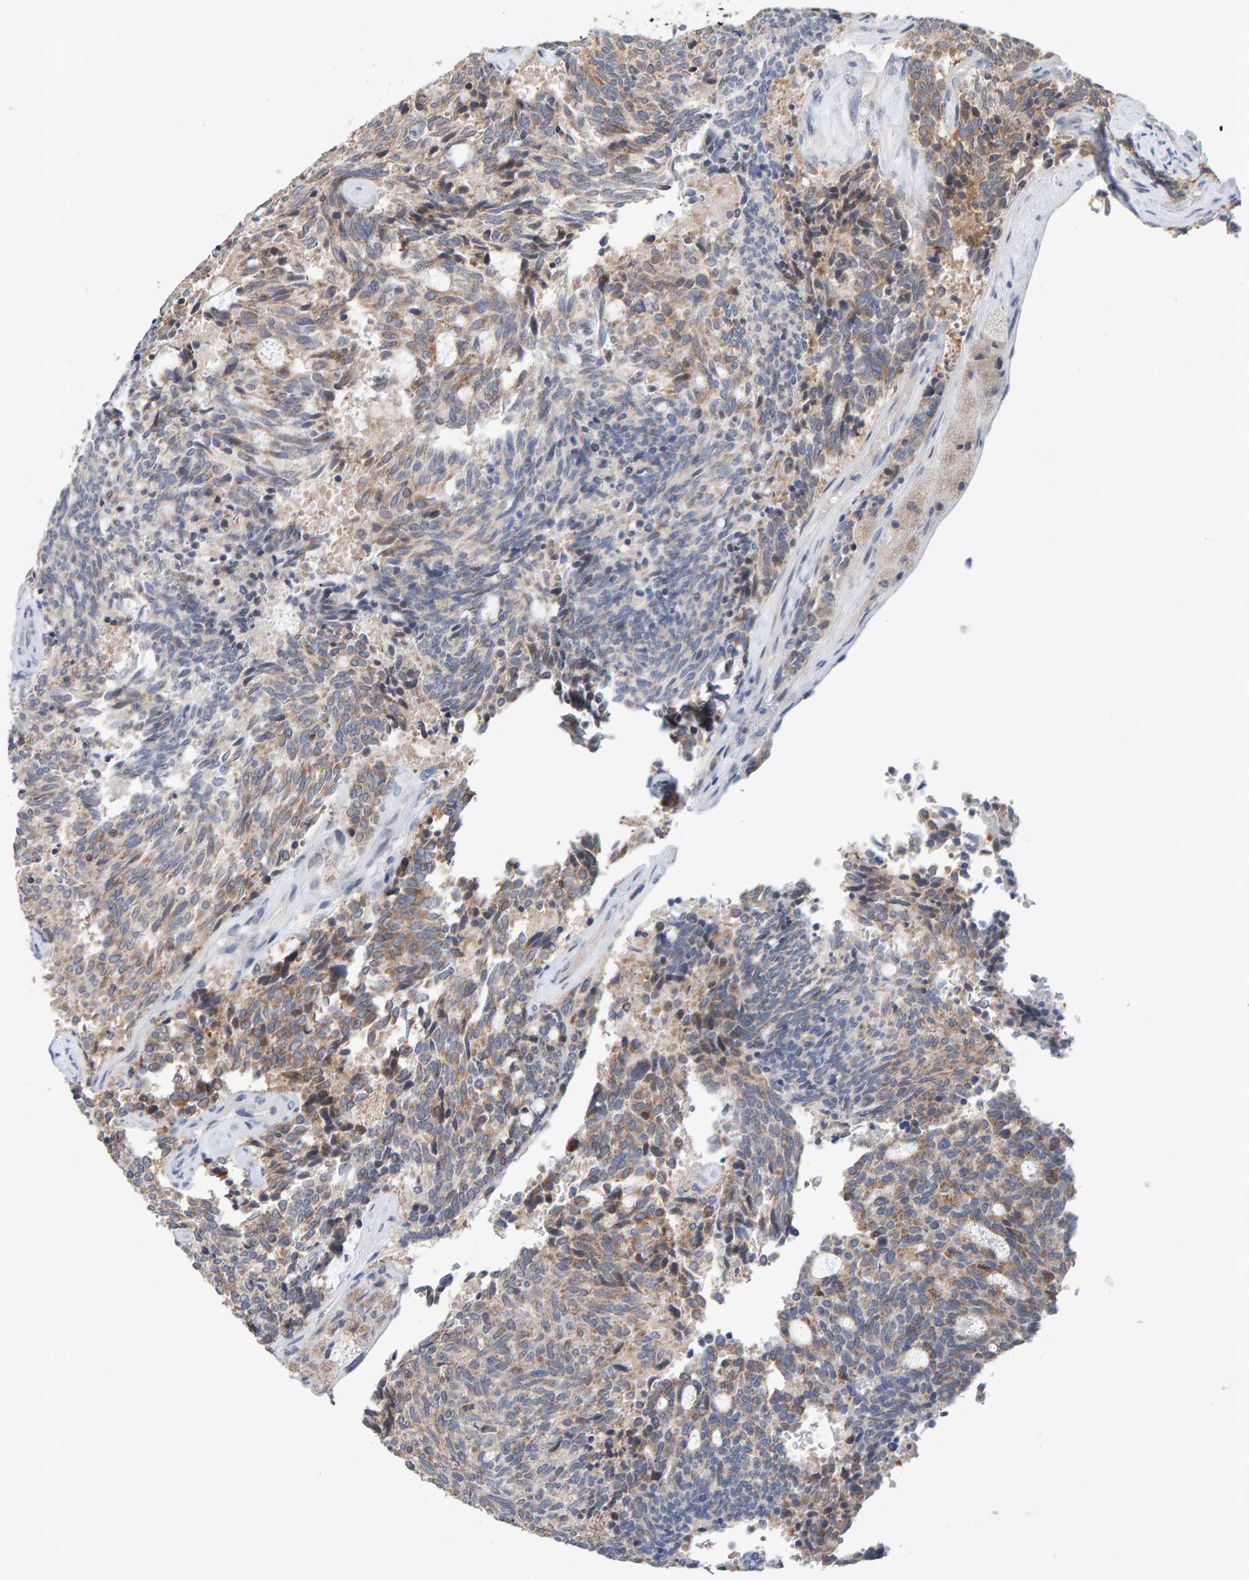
{"staining": {"intensity": "weak", "quantity": ">75%", "location": "cytoplasmic/membranous"}, "tissue": "carcinoid", "cell_type": "Tumor cells", "image_type": "cancer", "snomed": [{"axis": "morphology", "description": "Carcinoid, malignant, NOS"}, {"axis": "topography", "description": "Pancreas"}], "caption": "Brown immunohistochemical staining in malignant carcinoid displays weak cytoplasmic/membranous expression in approximately >75% of tumor cells.", "gene": "USP43", "patient": {"sex": "female", "age": 54}}